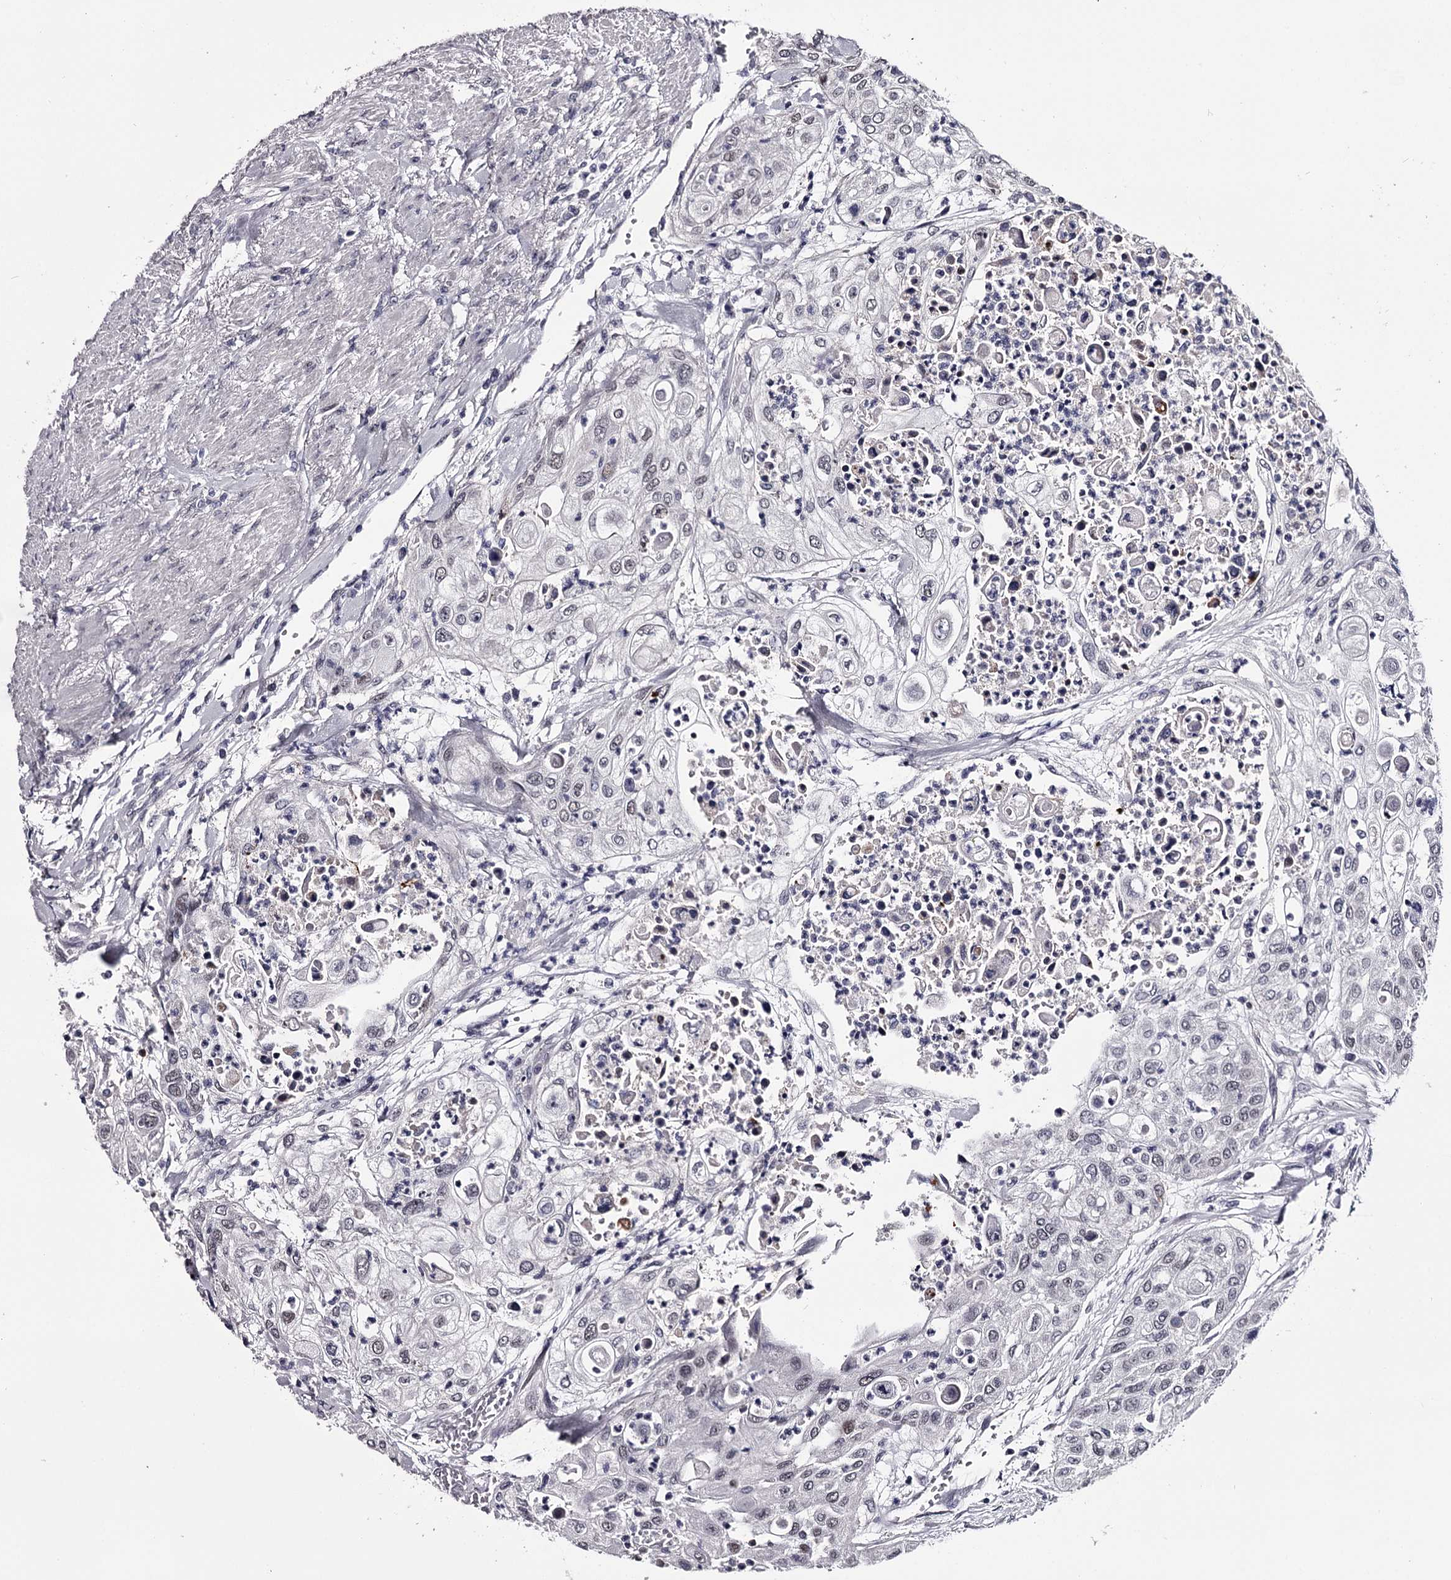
{"staining": {"intensity": "negative", "quantity": "none", "location": "none"}, "tissue": "urothelial cancer", "cell_type": "Tumor cells", "image_type": "cancer", "snomed": [{"axis": "morphology", "description": "Urothelial carcinoma, High grade"}, {"axis": "topography", "description": "Urinary bladder"}], "caption": "This is a photomicrograph of immunohistochemistry staining of urothelial carcinoma (high-grade), which shows no staining in tumor cells.", "gene": "OVOL2", "patient": {"sex": "female", "age": 79}}